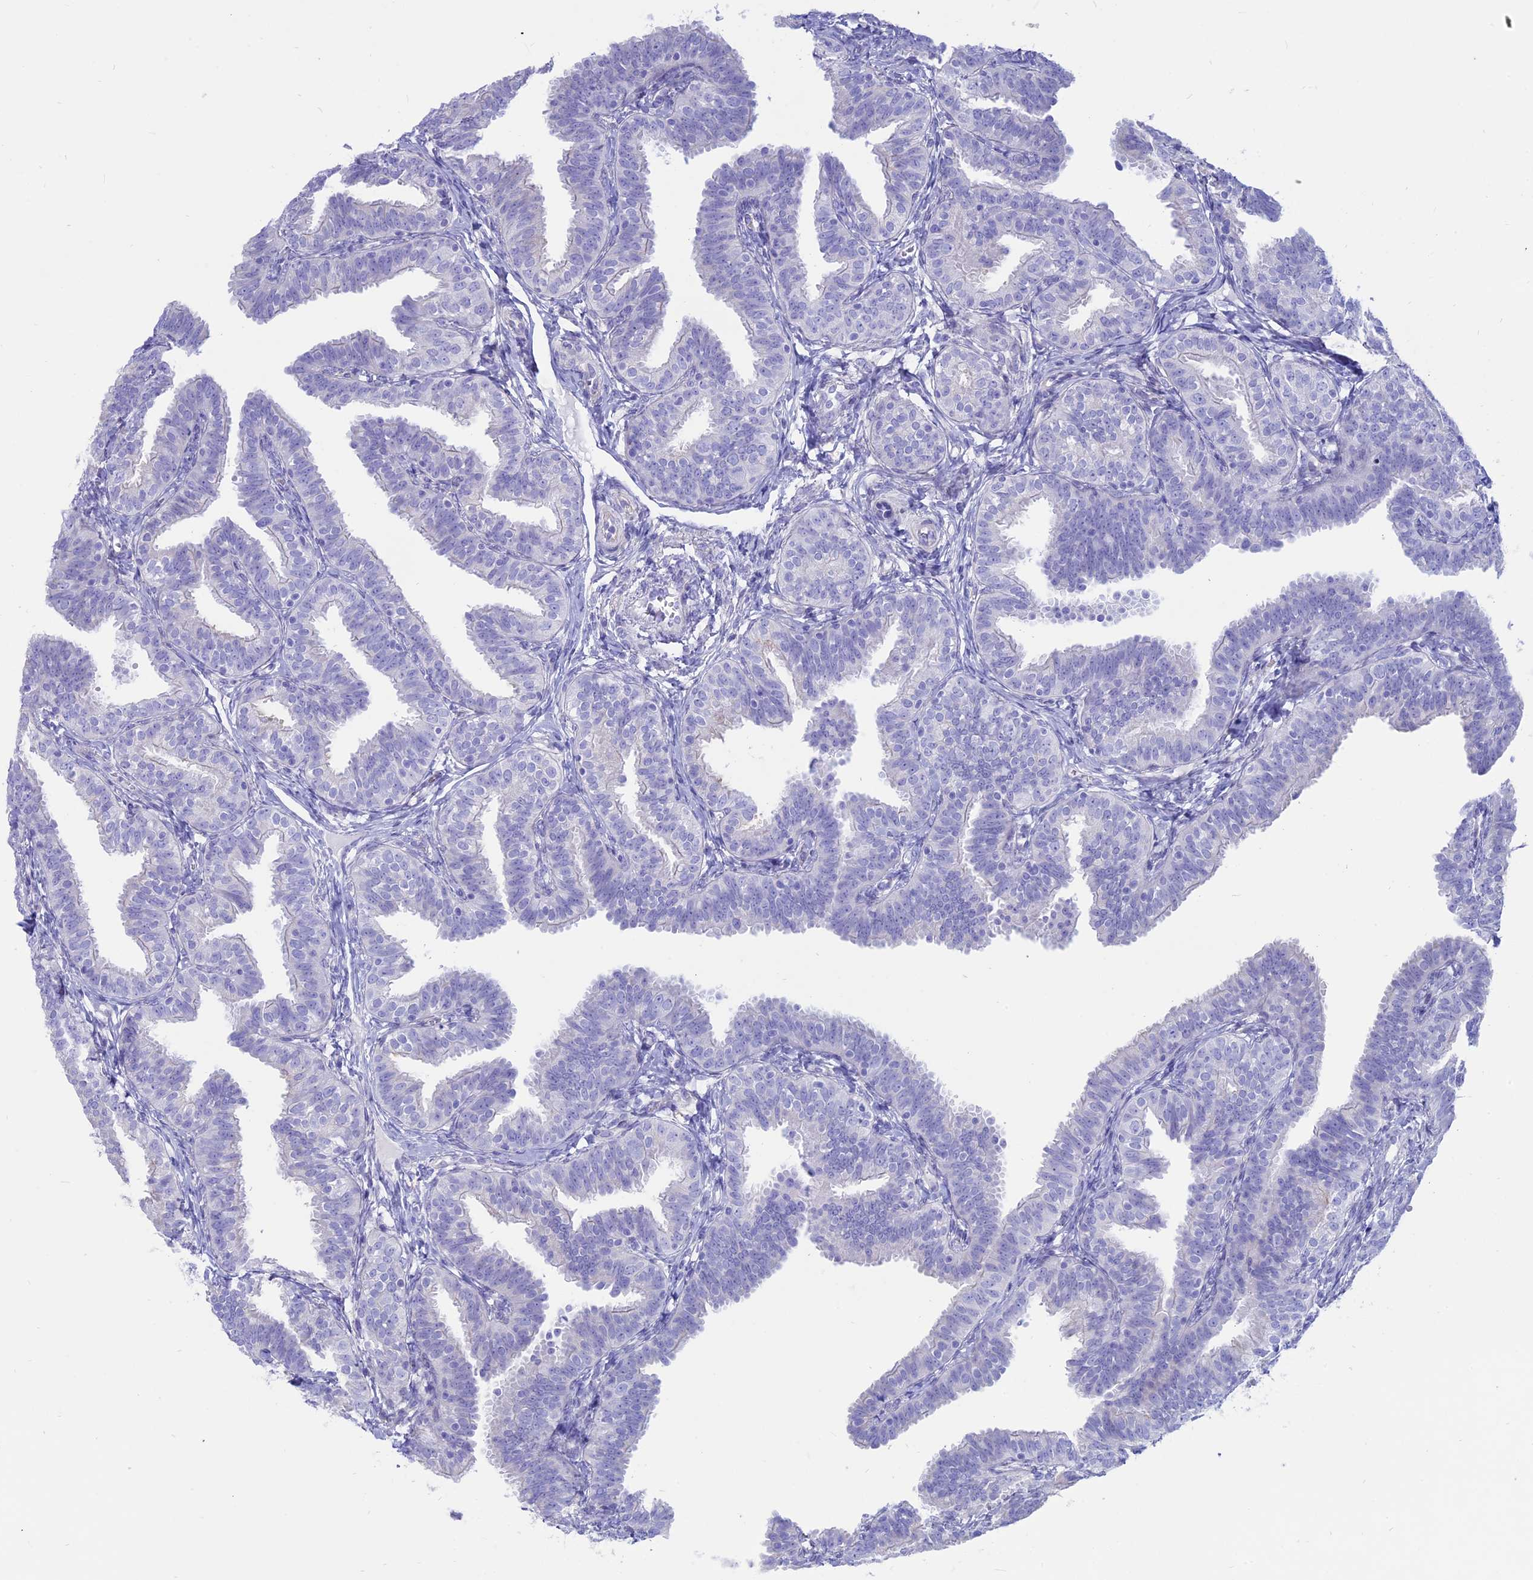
{"staining": {"intensity": "moderate", "quantity": "<25%", "location": "cytoplasmic/membranous"}, "tissue": "fallopian tube", "cell_type": "Glandular cells", "image_type": "normal", "snomed": [{"axis": "morphology", "description": "Normal tissue, NOS"}, {"axis": "topography", "description": "Fallopian tube"}], "caption": "Immunohistochemical staining of benign fallopian tube reveals <25% levels of moderate cytoplasmic/membranous protein positivity in approximately <25% of glandular cells. The staining was performed using DAB (3,3'-diaminobenzidine) to visualize the protein expression in brown, while the nuclei were stained in blue with hematoxylin (Magnification: 20x).", "gene": "OR2AE1", "patient": {"sex": "female", "age": 35}}